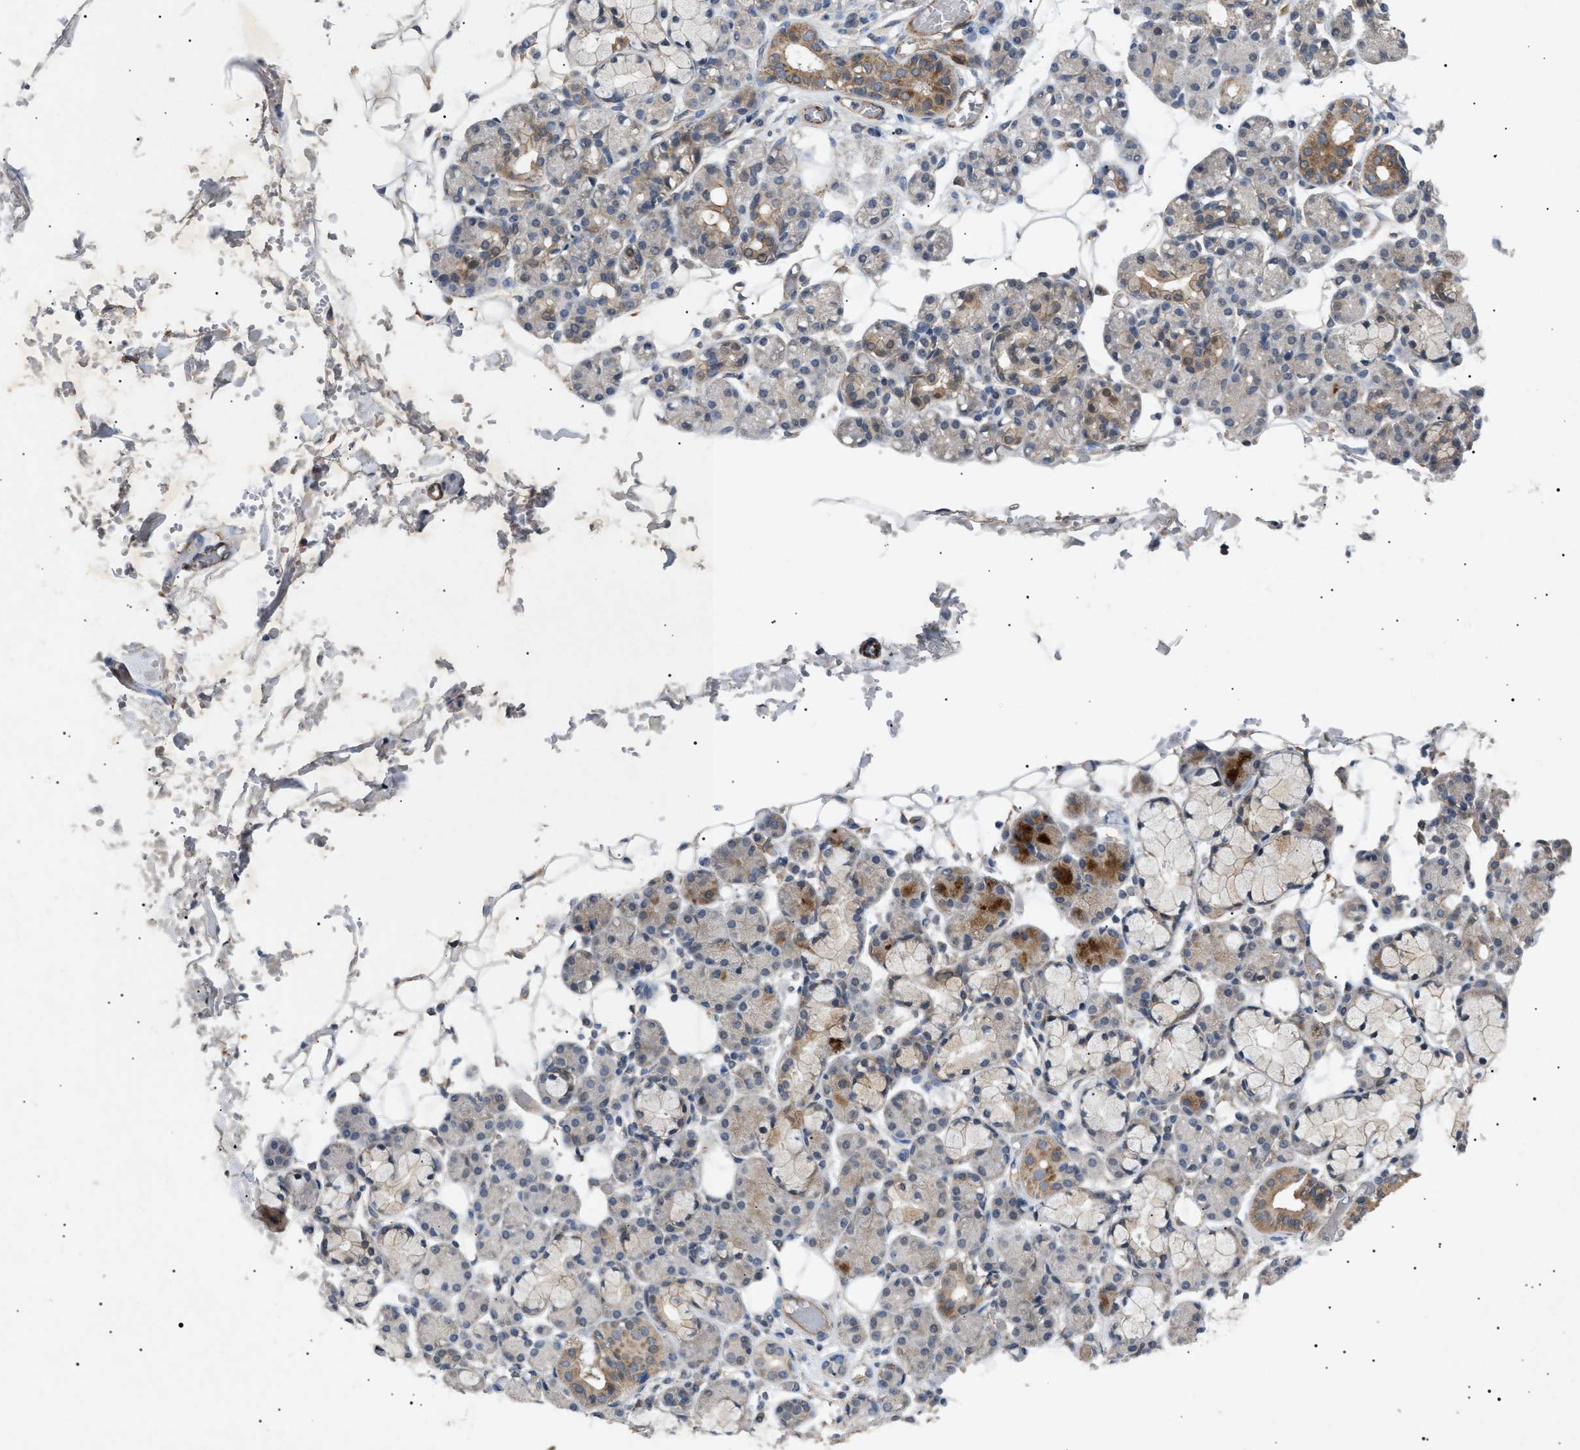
{"staining": {"intensity": "moderate", "quantity": "<25%", "location": "cytoplasmic/membranous"}, "tissue": "salivary gland", "cell_type": "Glandular cells", "image_type": "normal", "snomed": [{"axis": "morphology", "description": "Normal tissue, NOS"}, {"axis": "topography", "description": "Salivary gland"}], "caption": "This is a photomicrograph of IHC staining of normal salivary gland, which shows moderate staining in the cytoplasmic/membranous of glandular cells.", "gene": "SIRT5", "patient": {"sex": "male", "age": 63}}